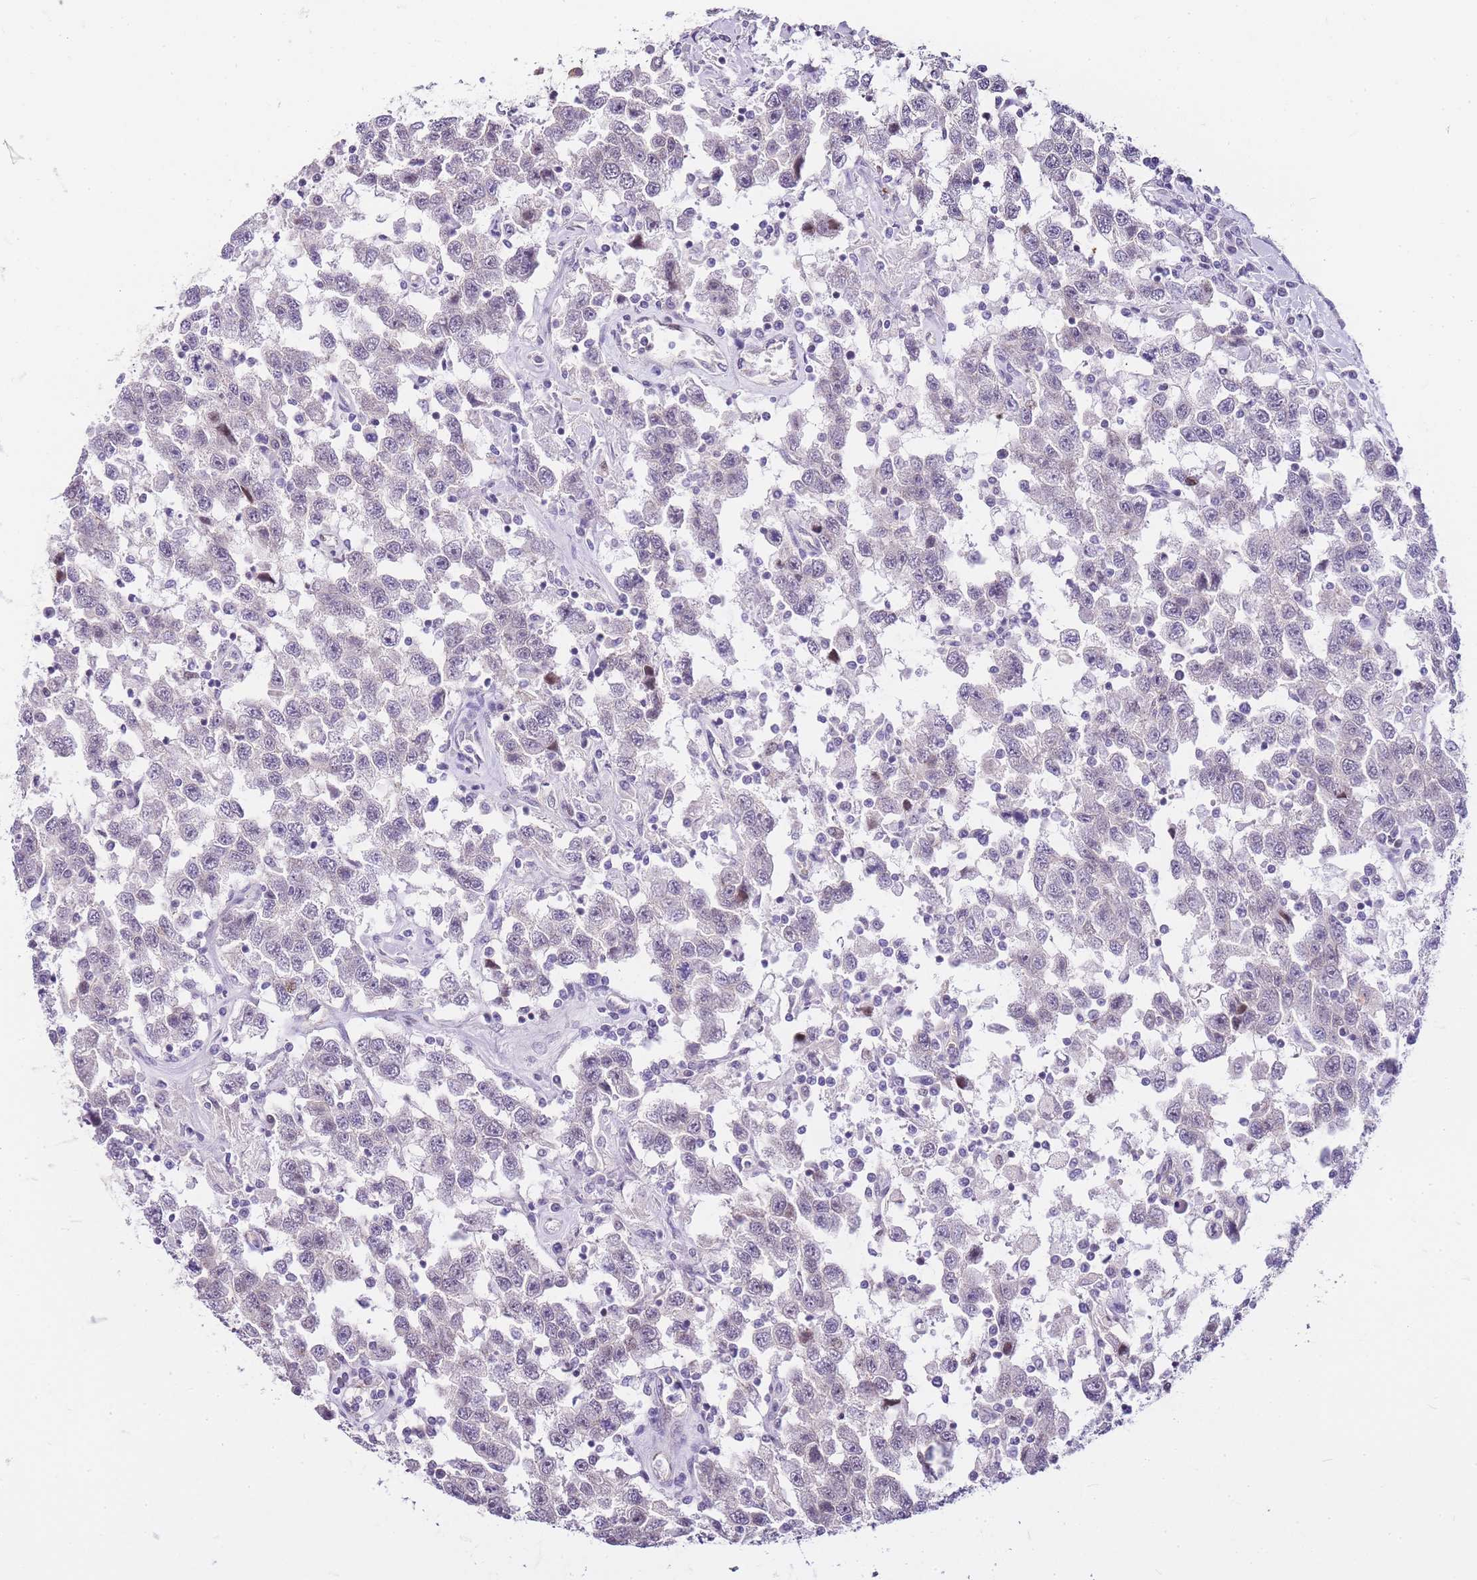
{"staining": {"intensity": "negative", "quantity": "none", "location": "none"}, "tissue": "testis cancer", "cell_type": "Tumor cells", "image_type": "cancer", "snomed": [{"axis": "morphology", "description": "Seminoma, NOS"}, {"axis": "topography", "description": "Testis"}], "caption": "Protein analysis of testis cancer (seminoma) displays no significant staining in tumor cells.", "gene": "CLBA1", "patient": {"sex": "male", "age": 41}}